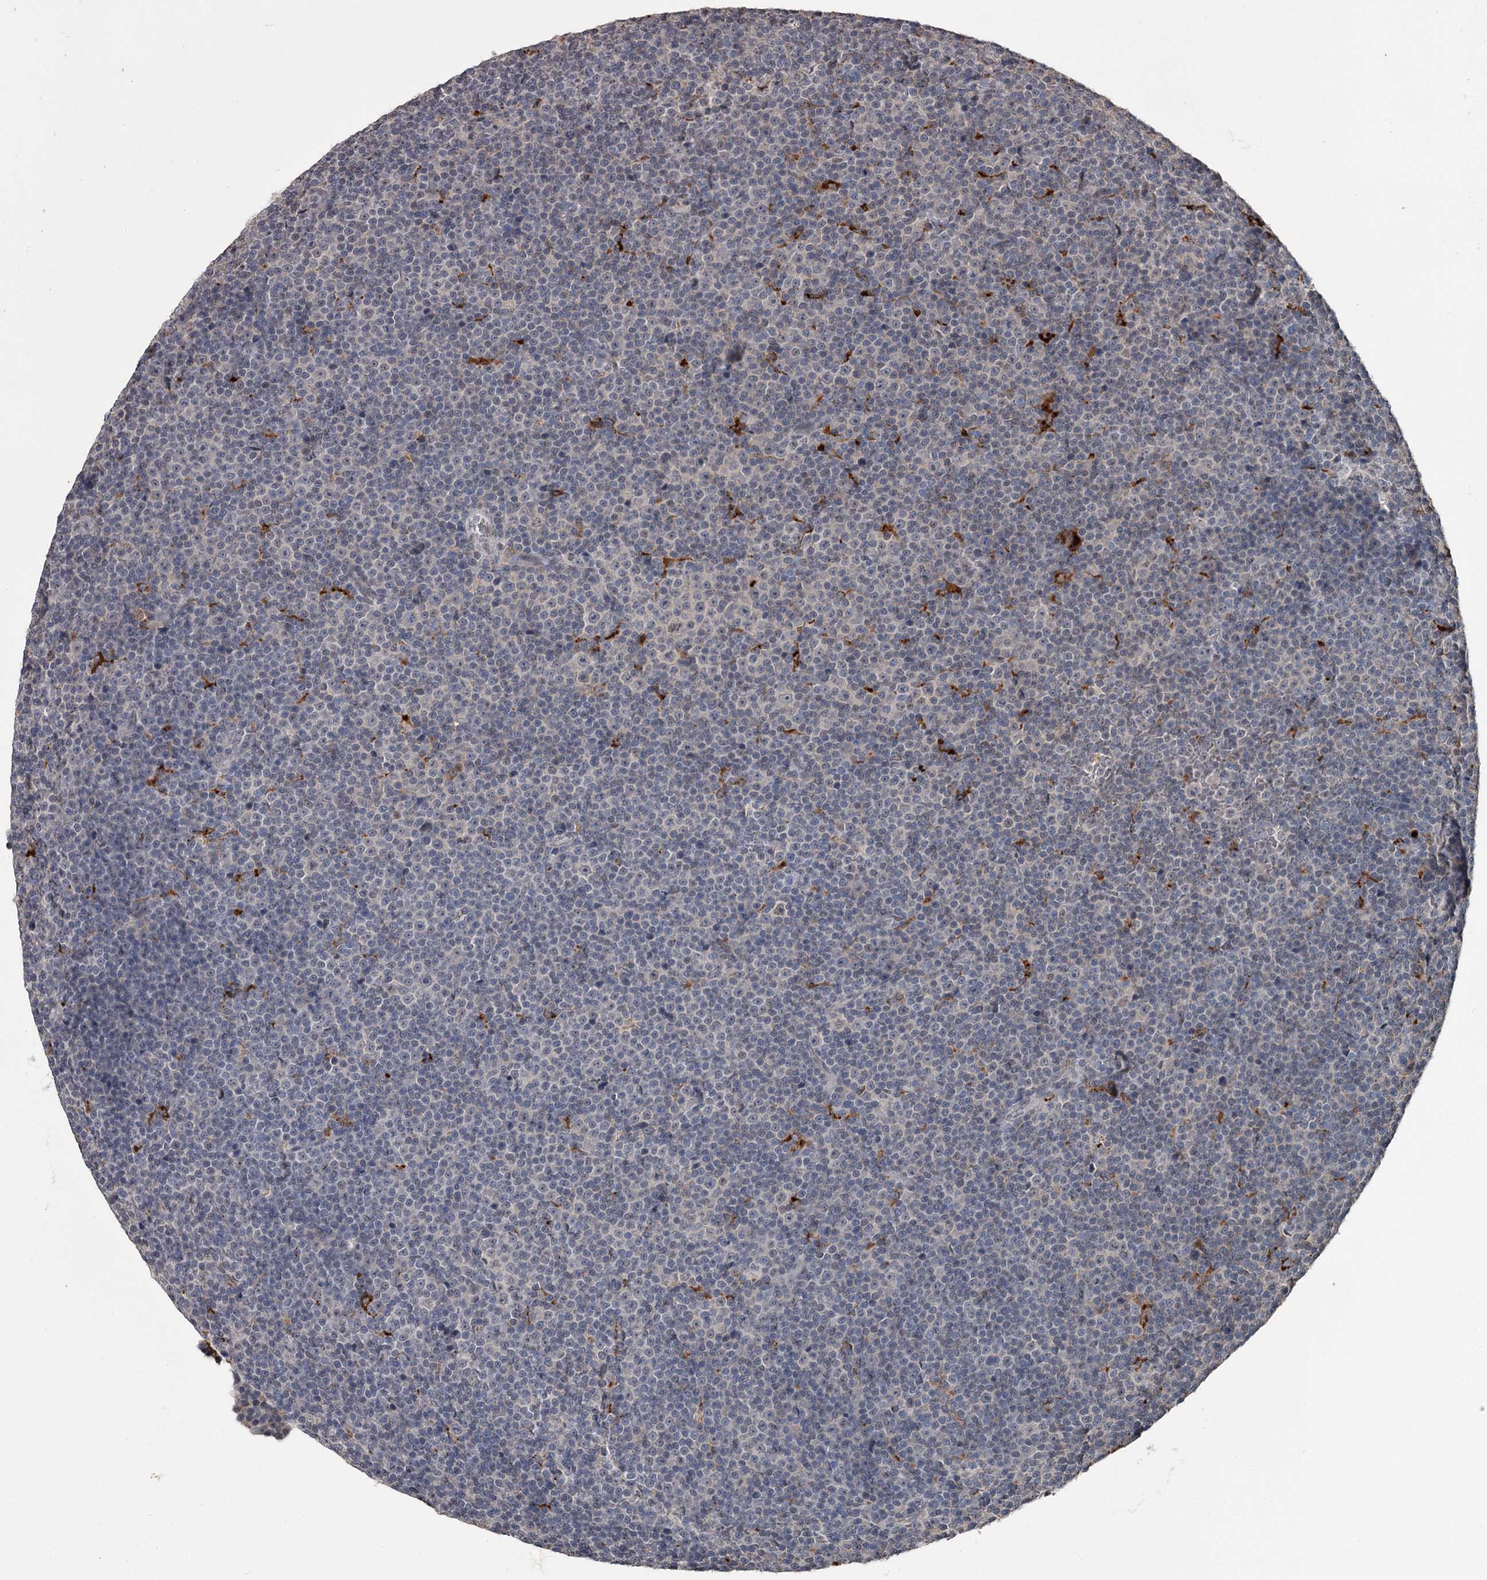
{"staining": {"intensity": "negative", "quantity": "none", "location": "none"}, "tissue": "lymphoma", "cell_type": "Tumor cells", "image_type": "cancer", "snomed": [{"axis": "morphology", "description": "Malignant lymphoma, non-Hodgkin's type, Low grade"}, {"axis": "topography", "description": "Lymph node"}], "caption": "Lymphoma was stained to show a protein in brown. There is no significant expression in tumor cells.", "gene": "PRPF40B", "patient": {"sex": "female", "age": 67}}